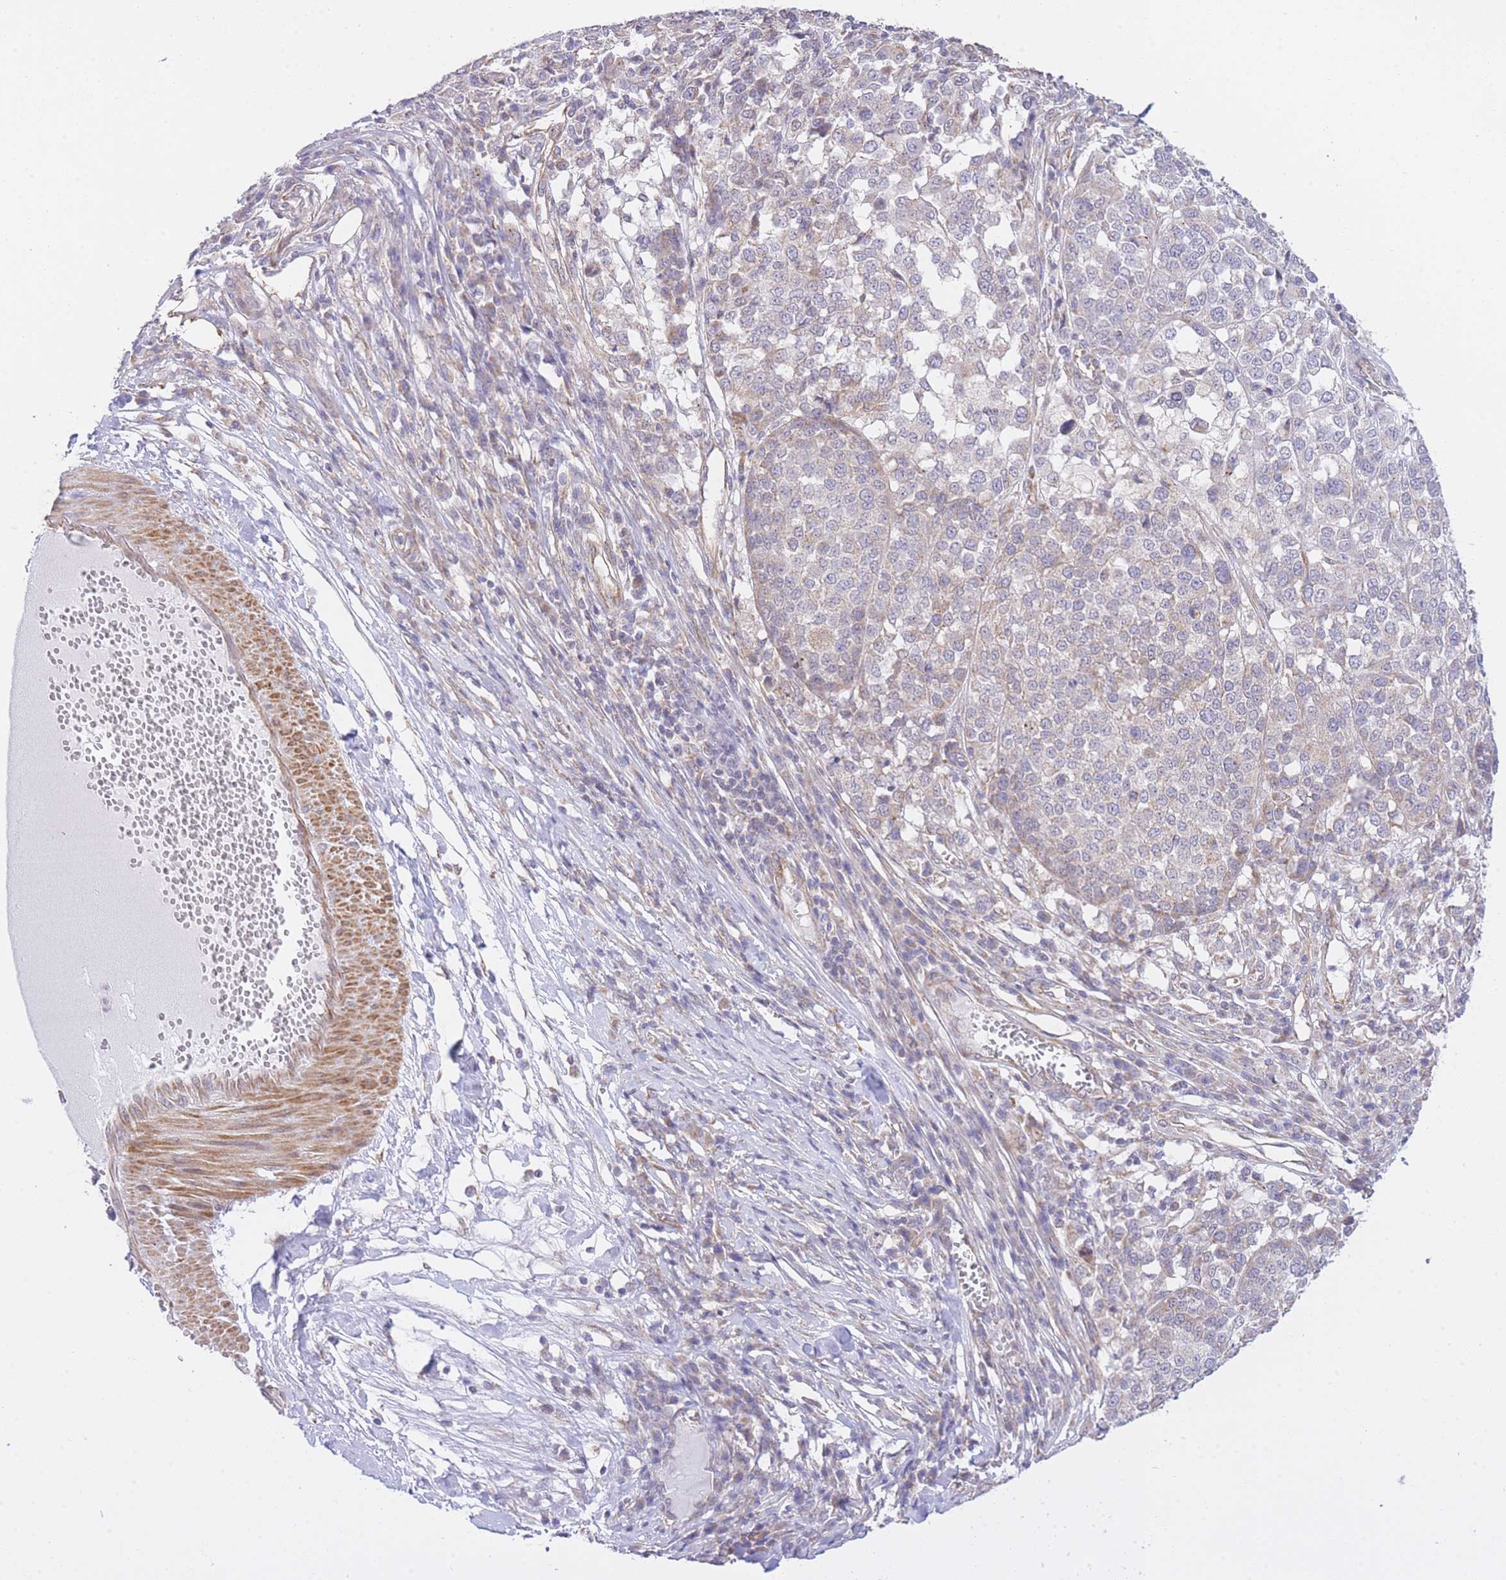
{"staining": {"intensity": "weak", "quantity": "<25%", "location": "cytoplasmic/membranous"}, "tissue": "melanoma", "cell_type": "Tumor cells", "image_type": "cancer", "snomed": [{"axis": "morphology", "description": "Malignant melanoma, Metastatic site"}, {"axis": "topography", "description": "Lymph node"}], "caption": "High power microscopy photomicrograph of an immunohistochemistry micrograph of malignant melanoma (metastatic site), revealing no significant staining in tumor cells.", "gene": "CTBP1", "patient": {"sex": "male", "age": 44}}